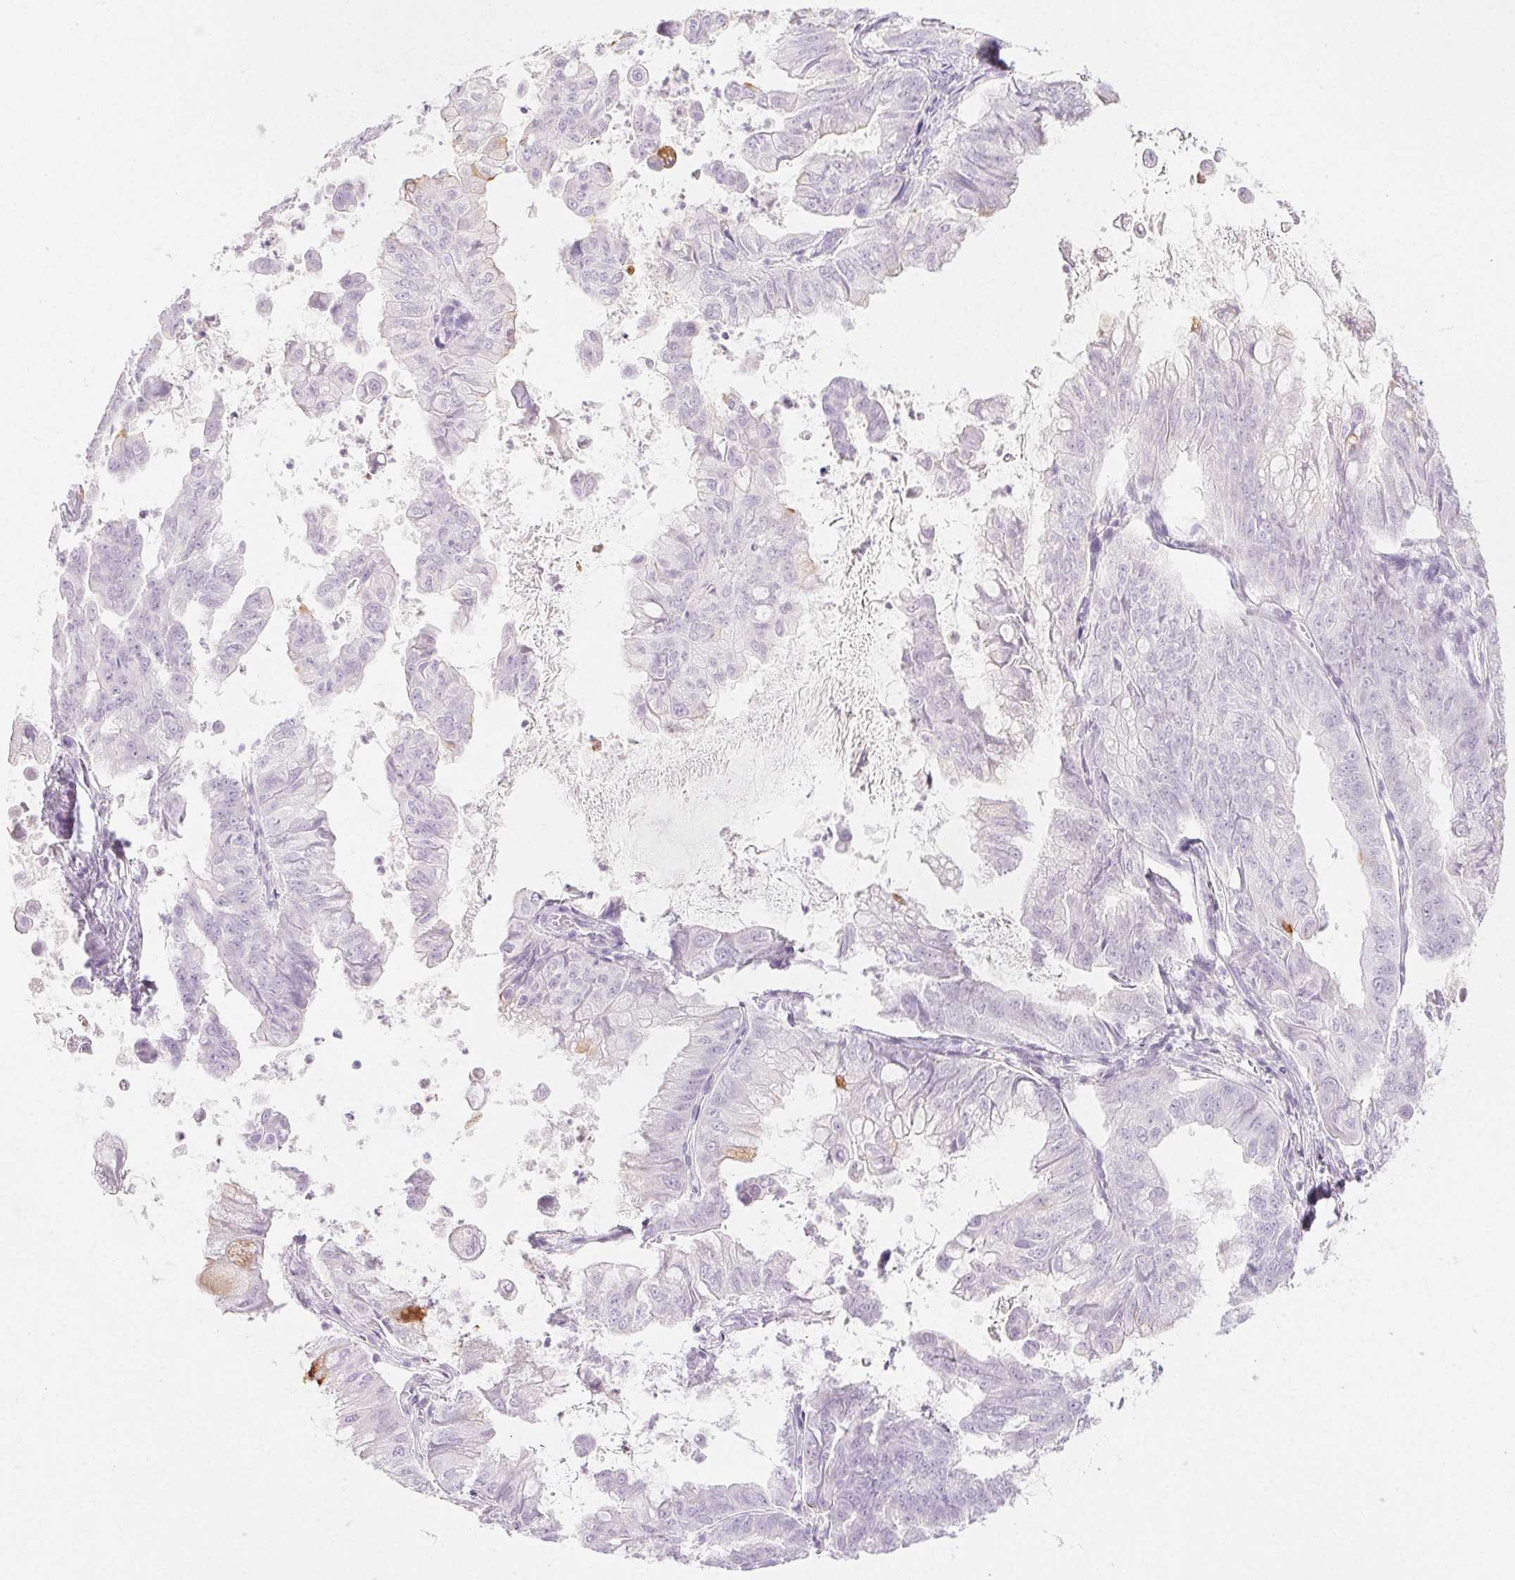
{"staining": {"intensity": "negative", "quantity": "none", "location": "none"}, "tissue": "stomach cancer", "cell_type": "Tumor cells", "image_type": "cancer", "snomed": [{"axis": "morphology", "description": "Adenocarcinoma, NOS"}, {"axis": "topography", "description": "Stomach, upper"}], "caption": "Stomach cancer was stained to show a protein in brown. There is no significant expression in tumor cells.", "gene": "PI3", "patient": {"sex": "male", "age": 80}}